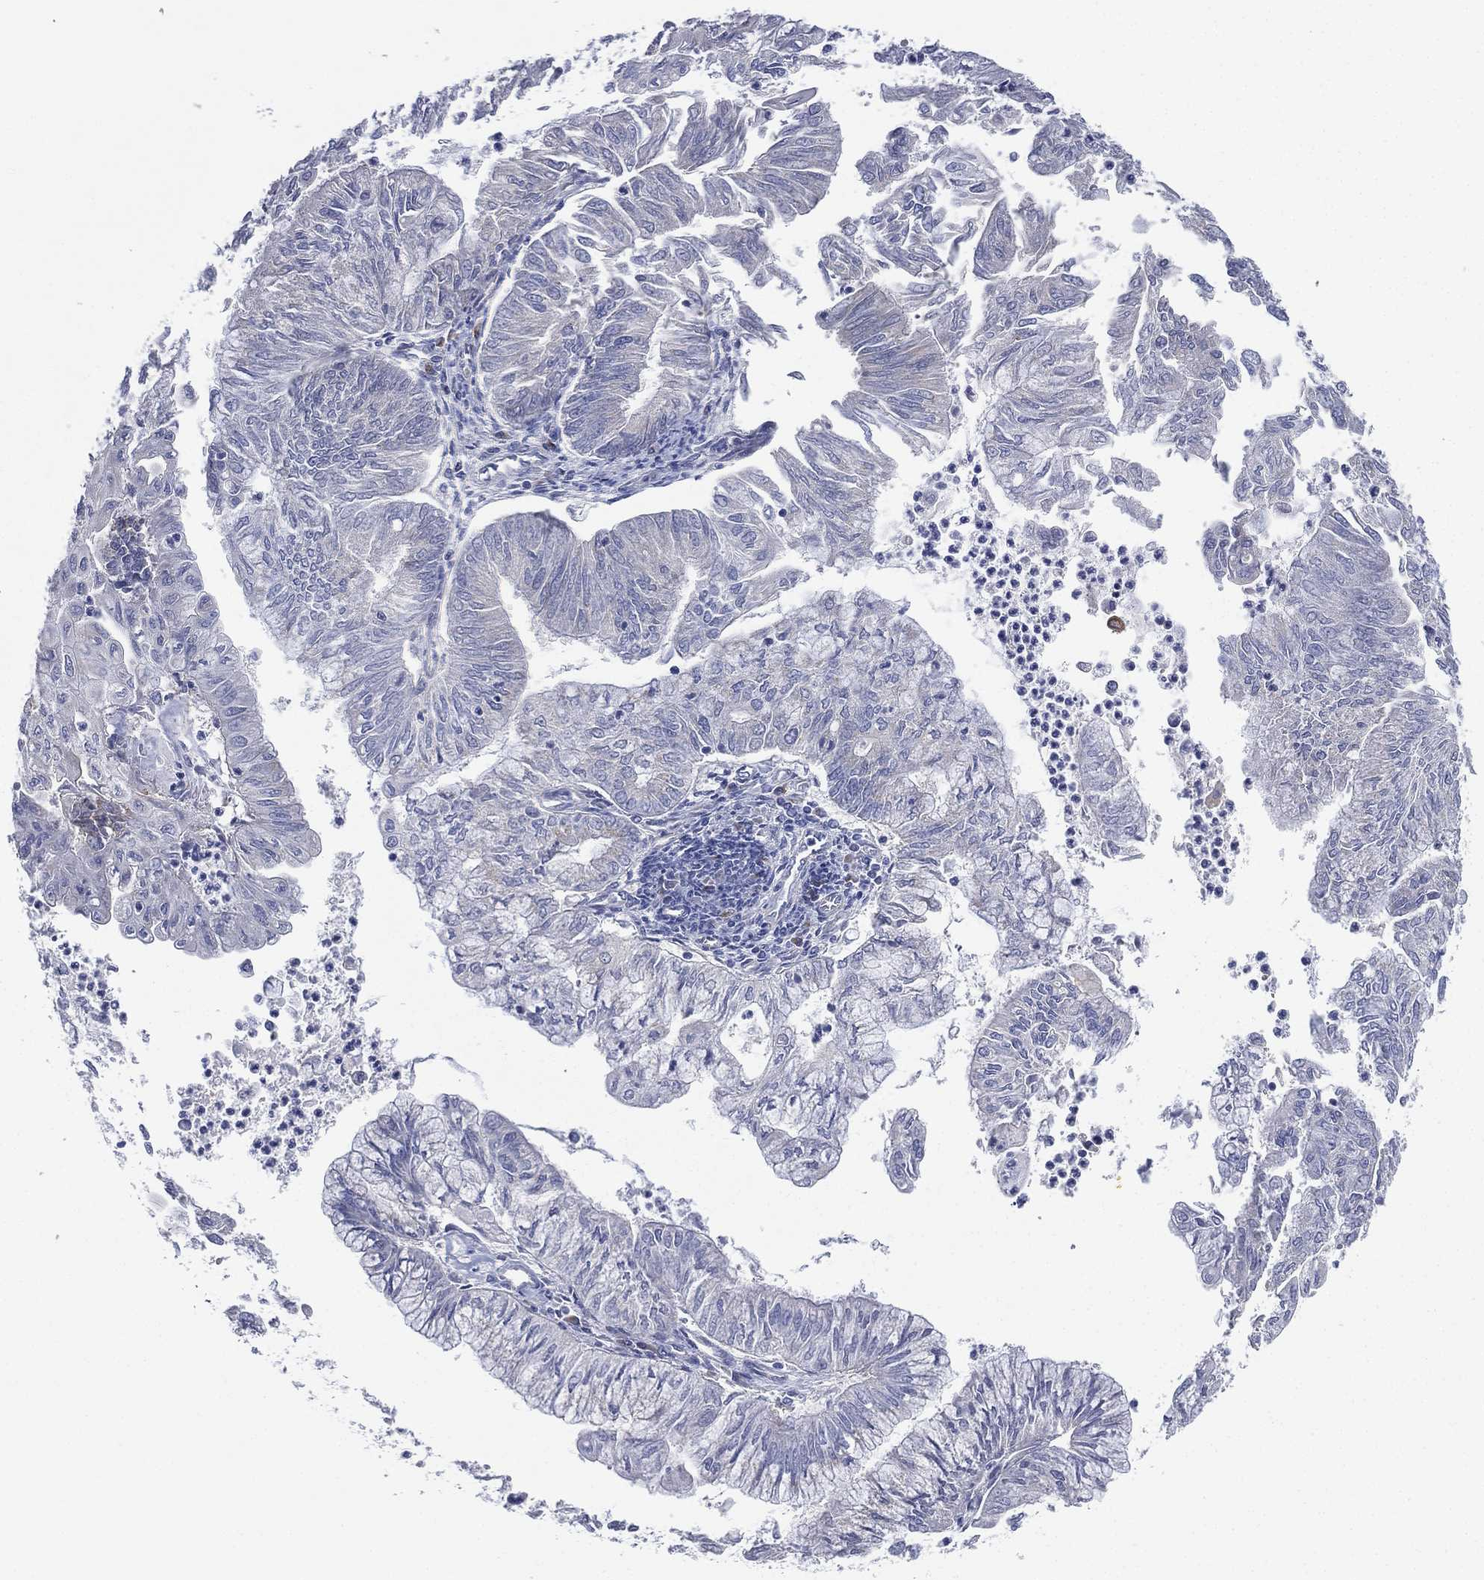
{"staining": {"intensity": "negative", "quantity": "none", "location": "none"}, "tissue": "endometrial cancer", "cell_type": "Tumor cells", "image_type": "cancer", "snomed": [{"axis": "morphology", "description": "Adenocarcinoma, NOS"}, {"axis": "topography", "description": "Endometrium"}], "caption": "Immunohistochemistry of human endometrial cancer (adenocarcinoma) demonstrates no expression in tumor cells. The staining was performed using DAB (3,3'-diaminobenzidine) to visualize the protein expression in brown, while the nuclei were stained in blue with hematoxylin (Magnification: 20x).", "gene": "ATP8A2", "patient": {"sex": "female", "age": 59}}